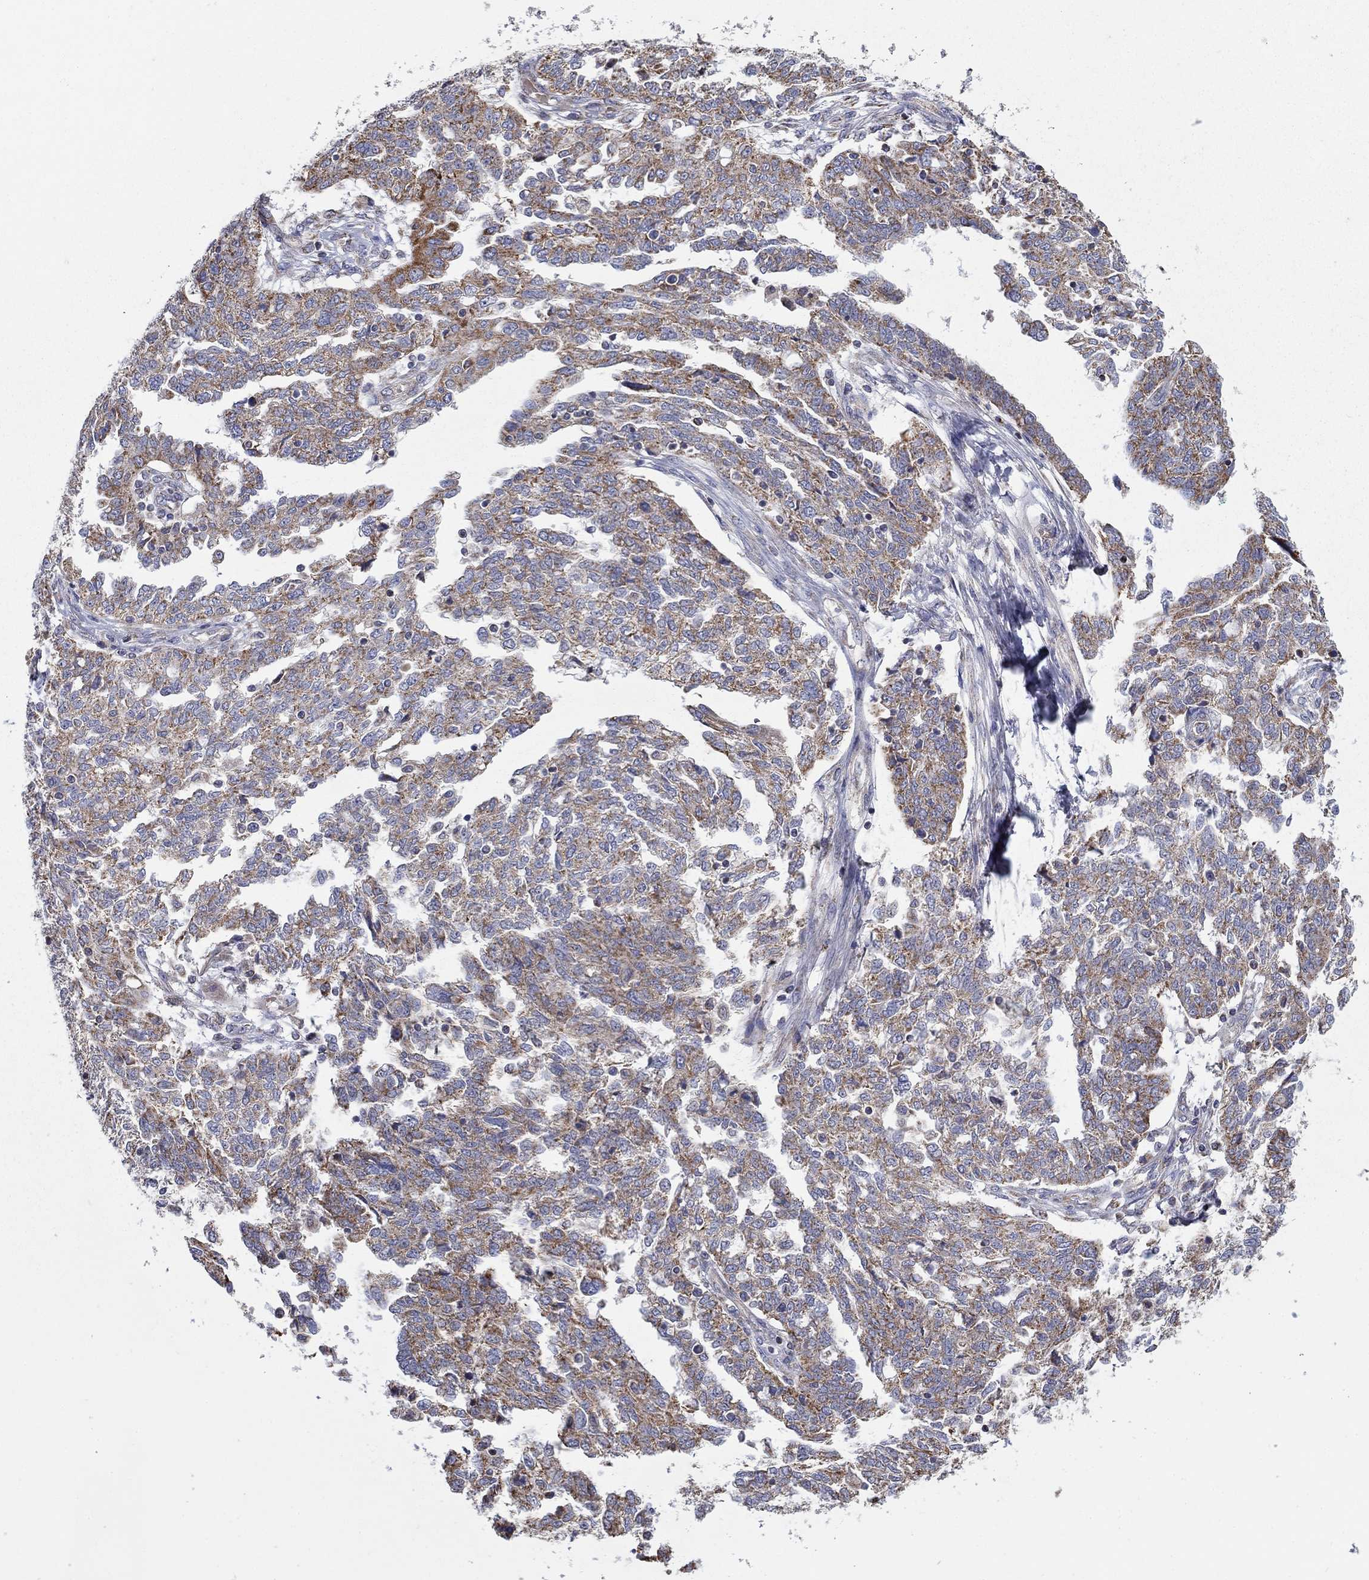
{"staining": {"intensity": "moderate", "quantity": ">75%", "location": "cytoplasmic/membranous"}, "tissue": "ovarian cancer", "cell_type": "Tumor cells", "image_type": "cancer", "snomed": [{"axis": "morphology", "description": "Cystadenocarcinoma, serous, NOS"}, {"axis": "topography", "description": "Ovary"}], "caption": "Protein expression analysis of human ovarian cancer (serous cystadenocarcinoma) reveals moderate cytoplasmic/membranous positivity in about >75% of tumor cells.", "gene": "HPS5", "patient": {"sex": "female", "age": 67}}